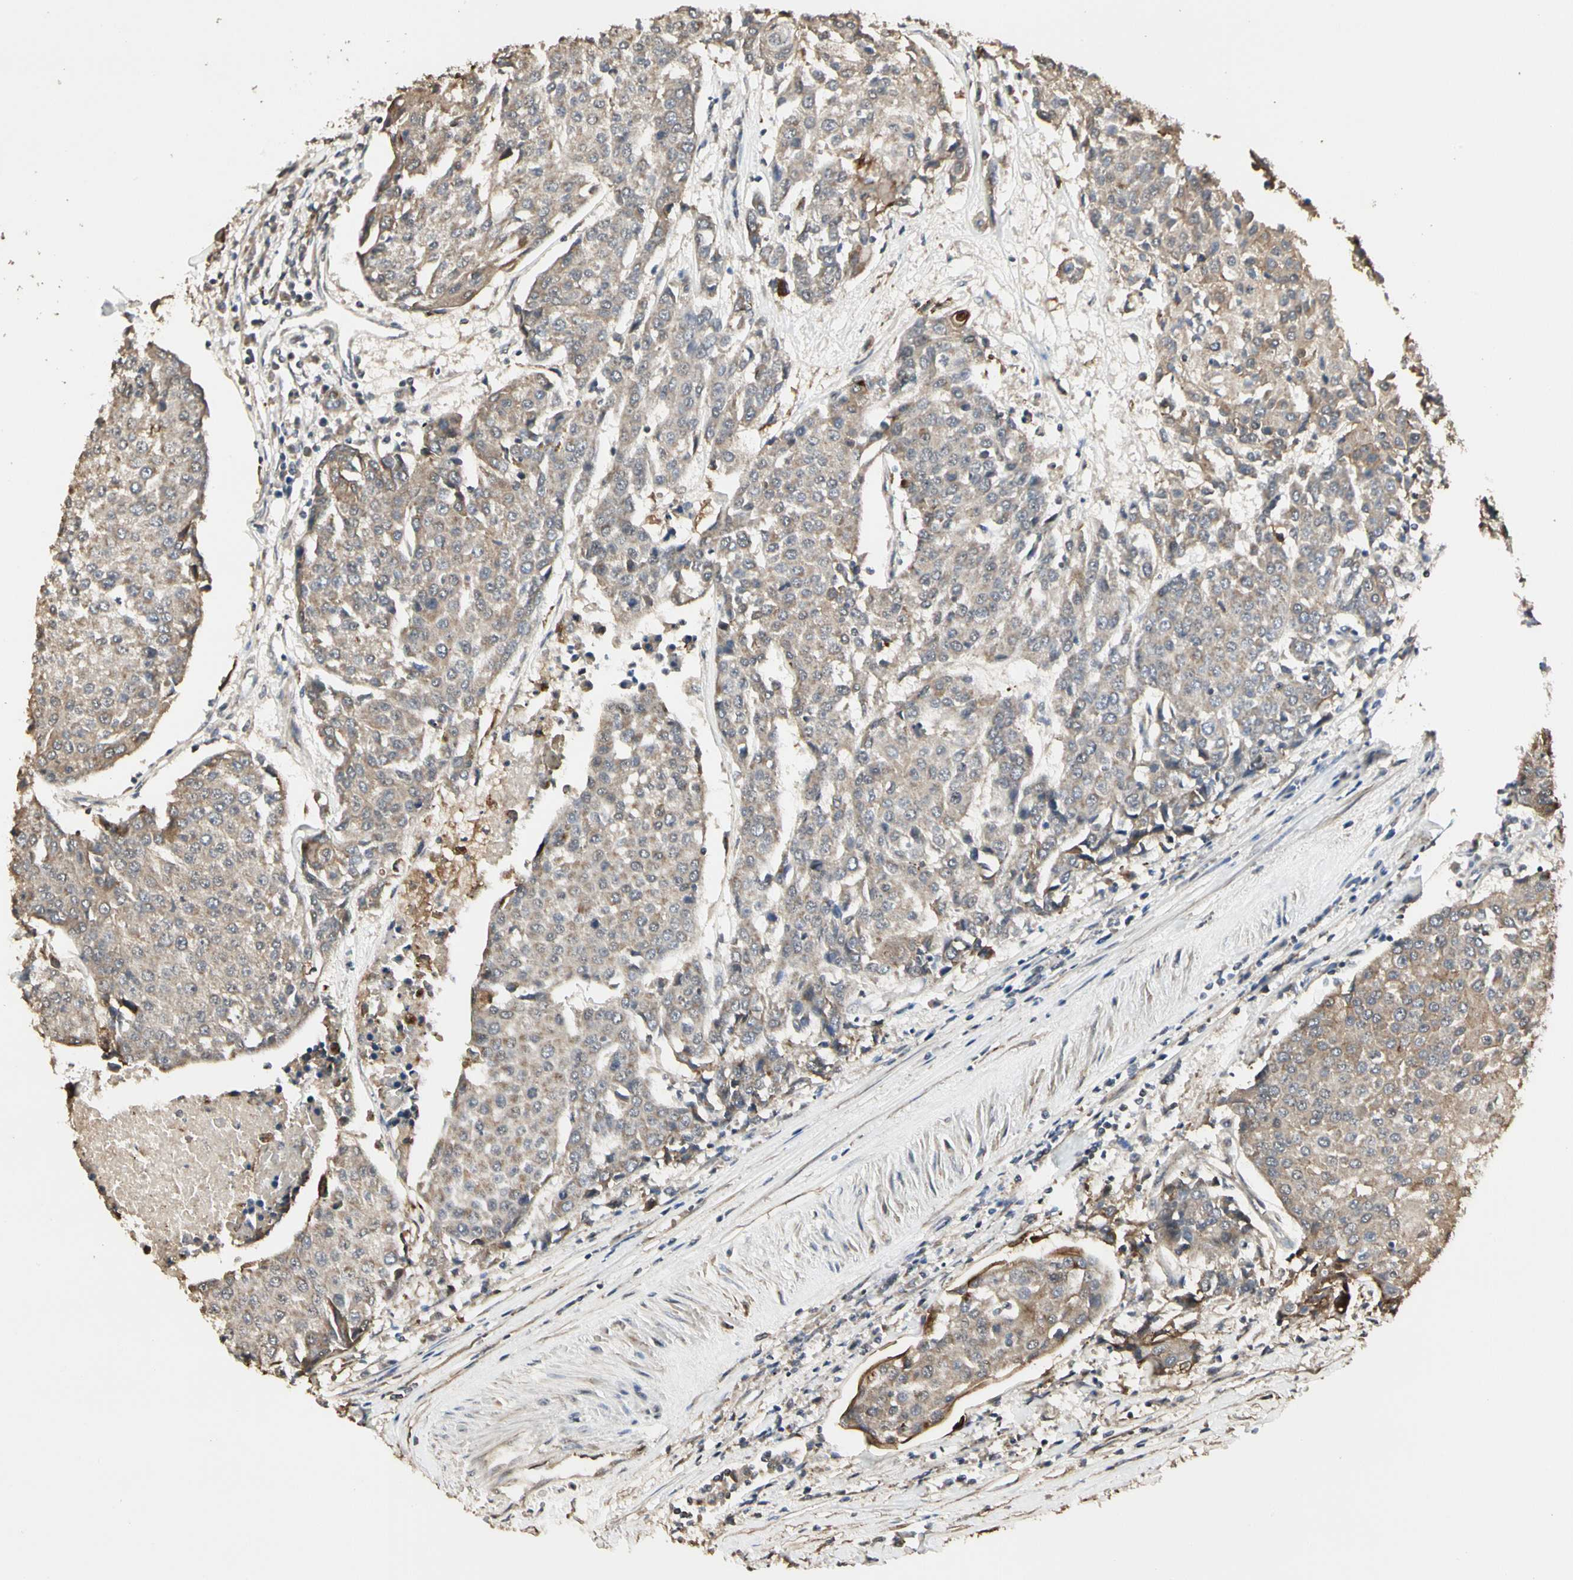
{"staining": {"intensity": "moderate", "quantity": ">75%", "location": "cytoplasmic/membranous"}, "tissue": "urothelial cancer", "cell_type": "Tumor cells", "image_type": "cancer", "snomed": [{"axis": "morphology", "description": "Urothelial carcinoma, High grade"}, {"axis": "topography", "description": "Urinary bladder"}], "caption": "This is an image of IHC staining of urothelial carcinoma (high-grade), which shows moderate positivity in the cytoplasmic/membranous of tumor cells.", "gene": "TAOK1", "patient": {"sex": "female", "age": 85}}